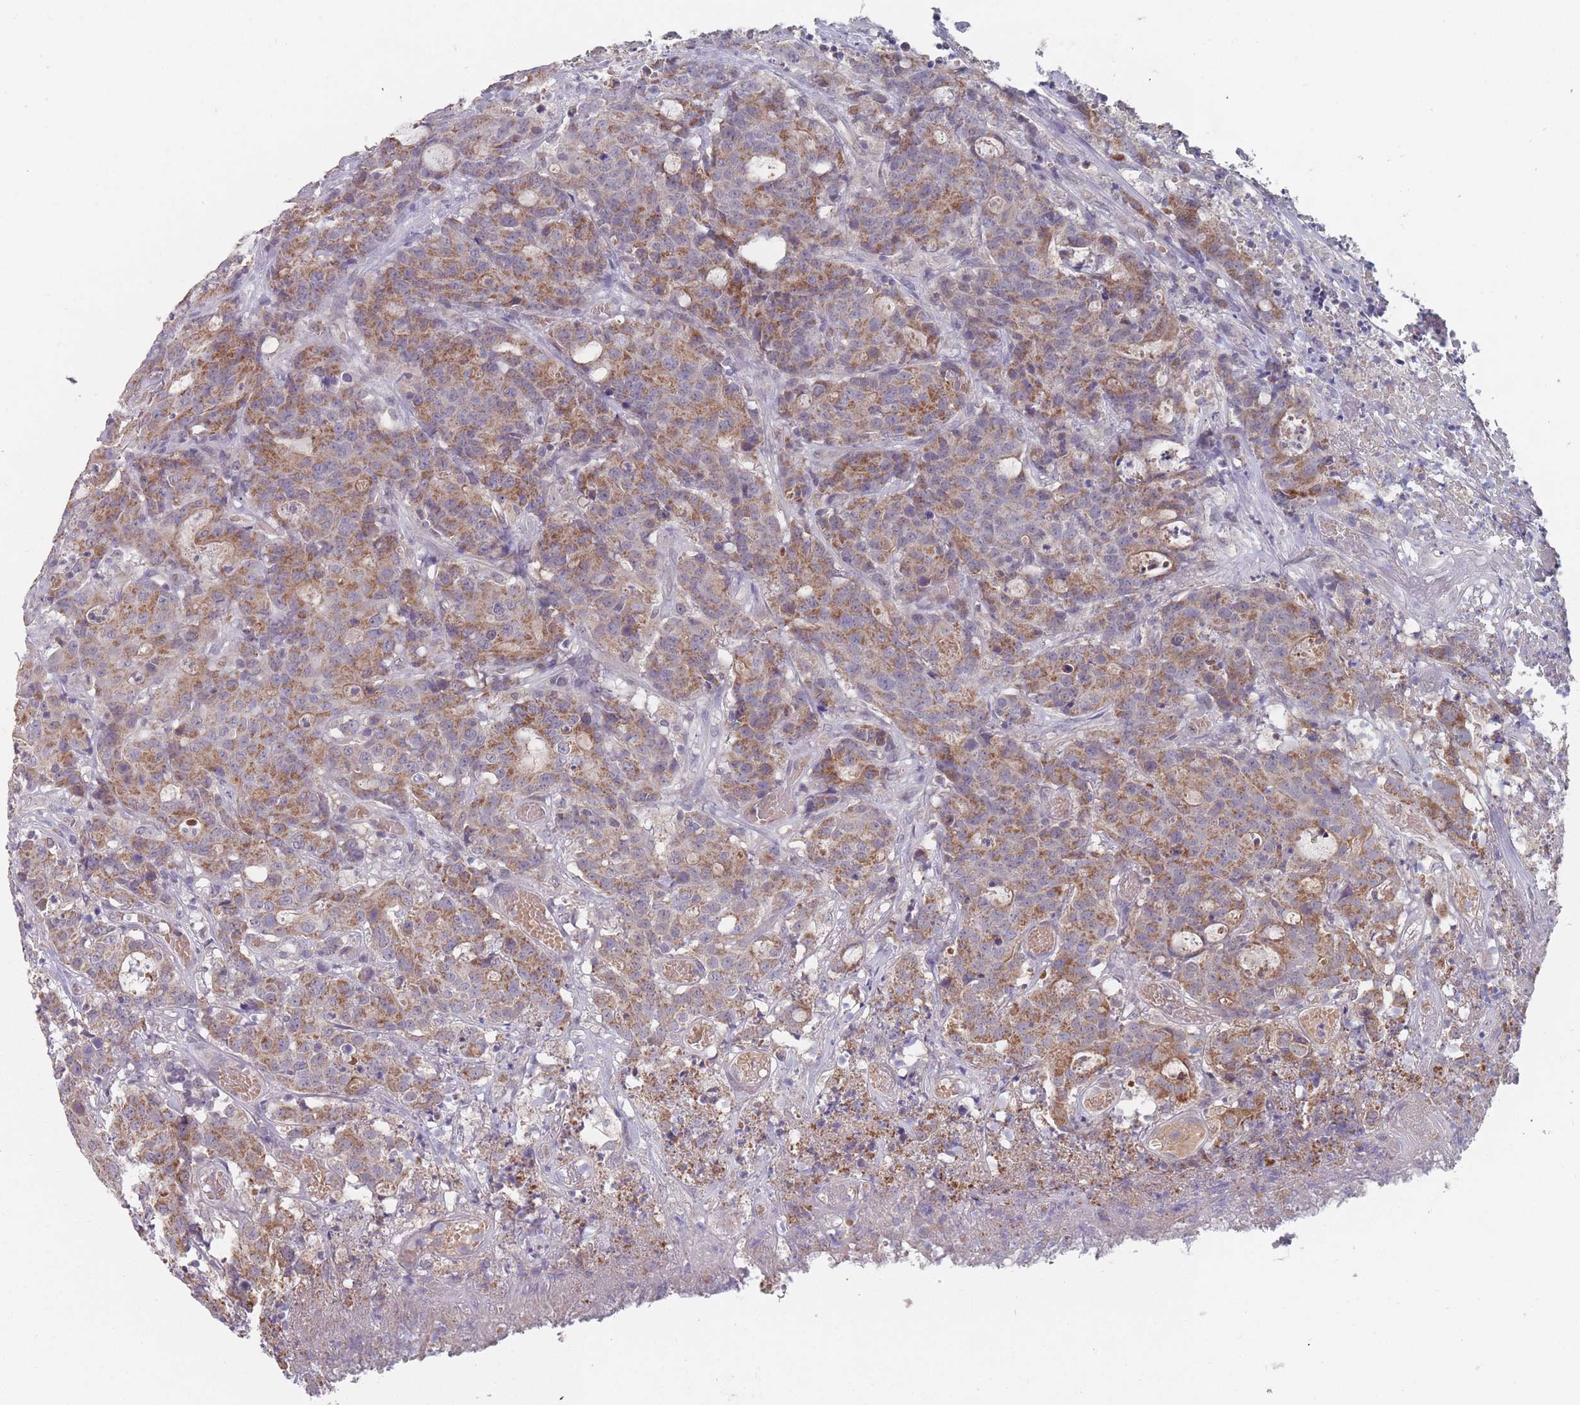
{"staining": {"intensity": "moderate", "quantity": ">75%", "location": "cytoplasmic/membranous"}, "tissue": "colorectal cancer", "cell_type": "Tumor cells", "image_type": "cancer", "snomed": [{"axis": "morphology", "description": "Adenocarcinoma, NOS"}, {"axis": "topography", "description": "Colon"}], "caption": "Adenocarcinoma (colorectal) stained for a protein (brown) demonstrates moderate cytoplasmic/membranous positive positivity in about >75% of tumor cells.", "gene": "PEX7", "patient": {"sex": "male", "age": 83}}